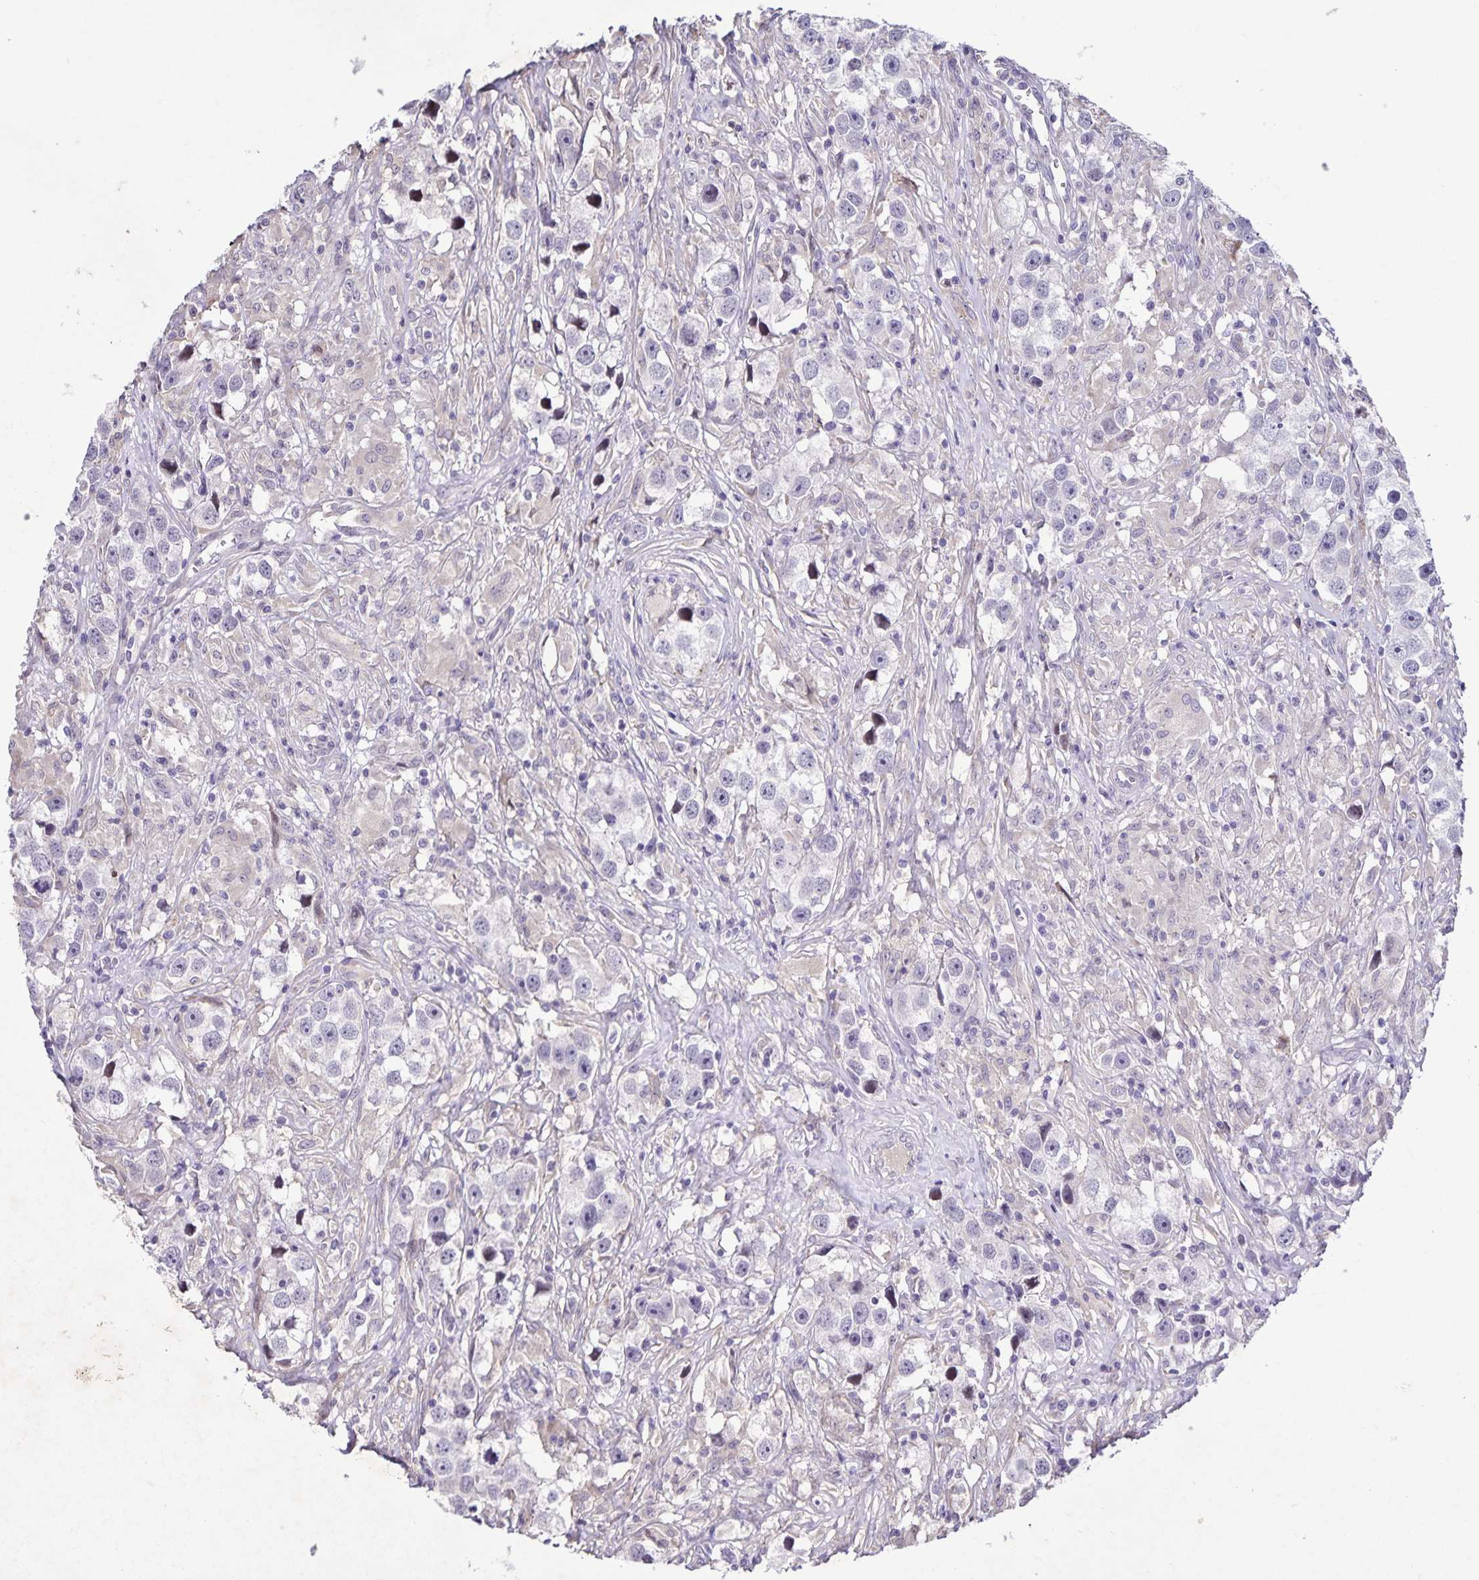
{"staining": {"intensity": "negative", "quantity": "none", "location": "none"}, "tissue": "testis cancer", "cell_type": "Tumor cells", "image_type": "cancer", "snomed": [{"axis": "morphology", "description": "Seminoma, NOS"}, {"axis": "topography", "description": "Testis"}], "caption": "Immunohistochemistry (IHC) micrograph of testis cancer (seminoma) stained for a protein (brown), which displays no expression in tumor cells.", "gene": "GDF2", "patient": {"sex": "male", "age": 49}}